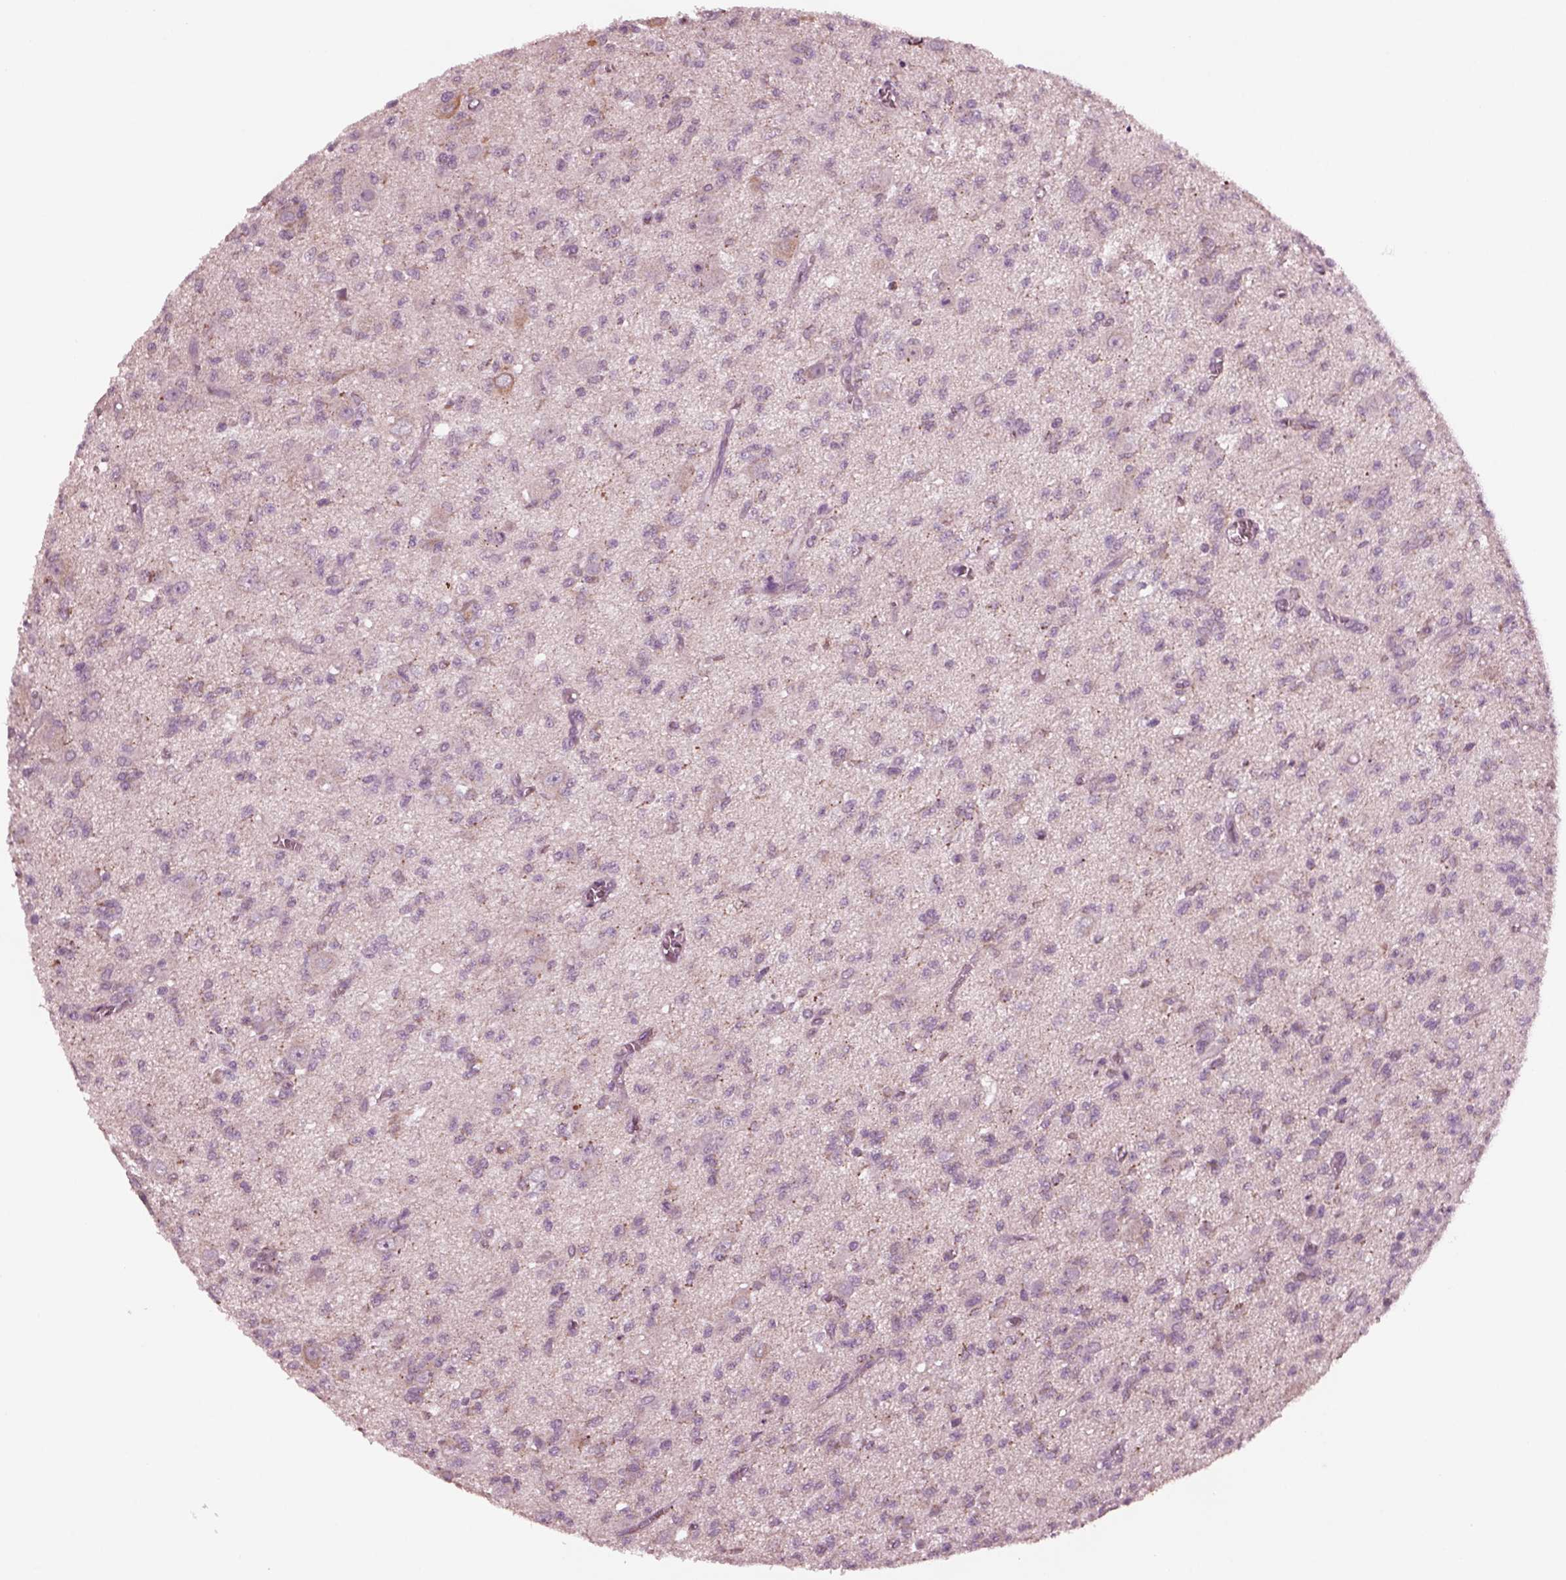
{"staining": {"intensity": "negative", "quantity": "none", "location": "none"}, "tissue": "glioma", "cell_type": "Tumor cells", "image_type": "cancer", "snomed": [{"axis": "morphology", "description": "Glioma, malignant, Low grade"}, {"axis": "topography", "description": "Brain"}], "caption": "A high-resolution micrograph shows immunohistochemistry staining of glioma, which displays no significant expression in tumor cells.", "gene": "CELSR3", "patient": {"sex": "male", "age": 64}}